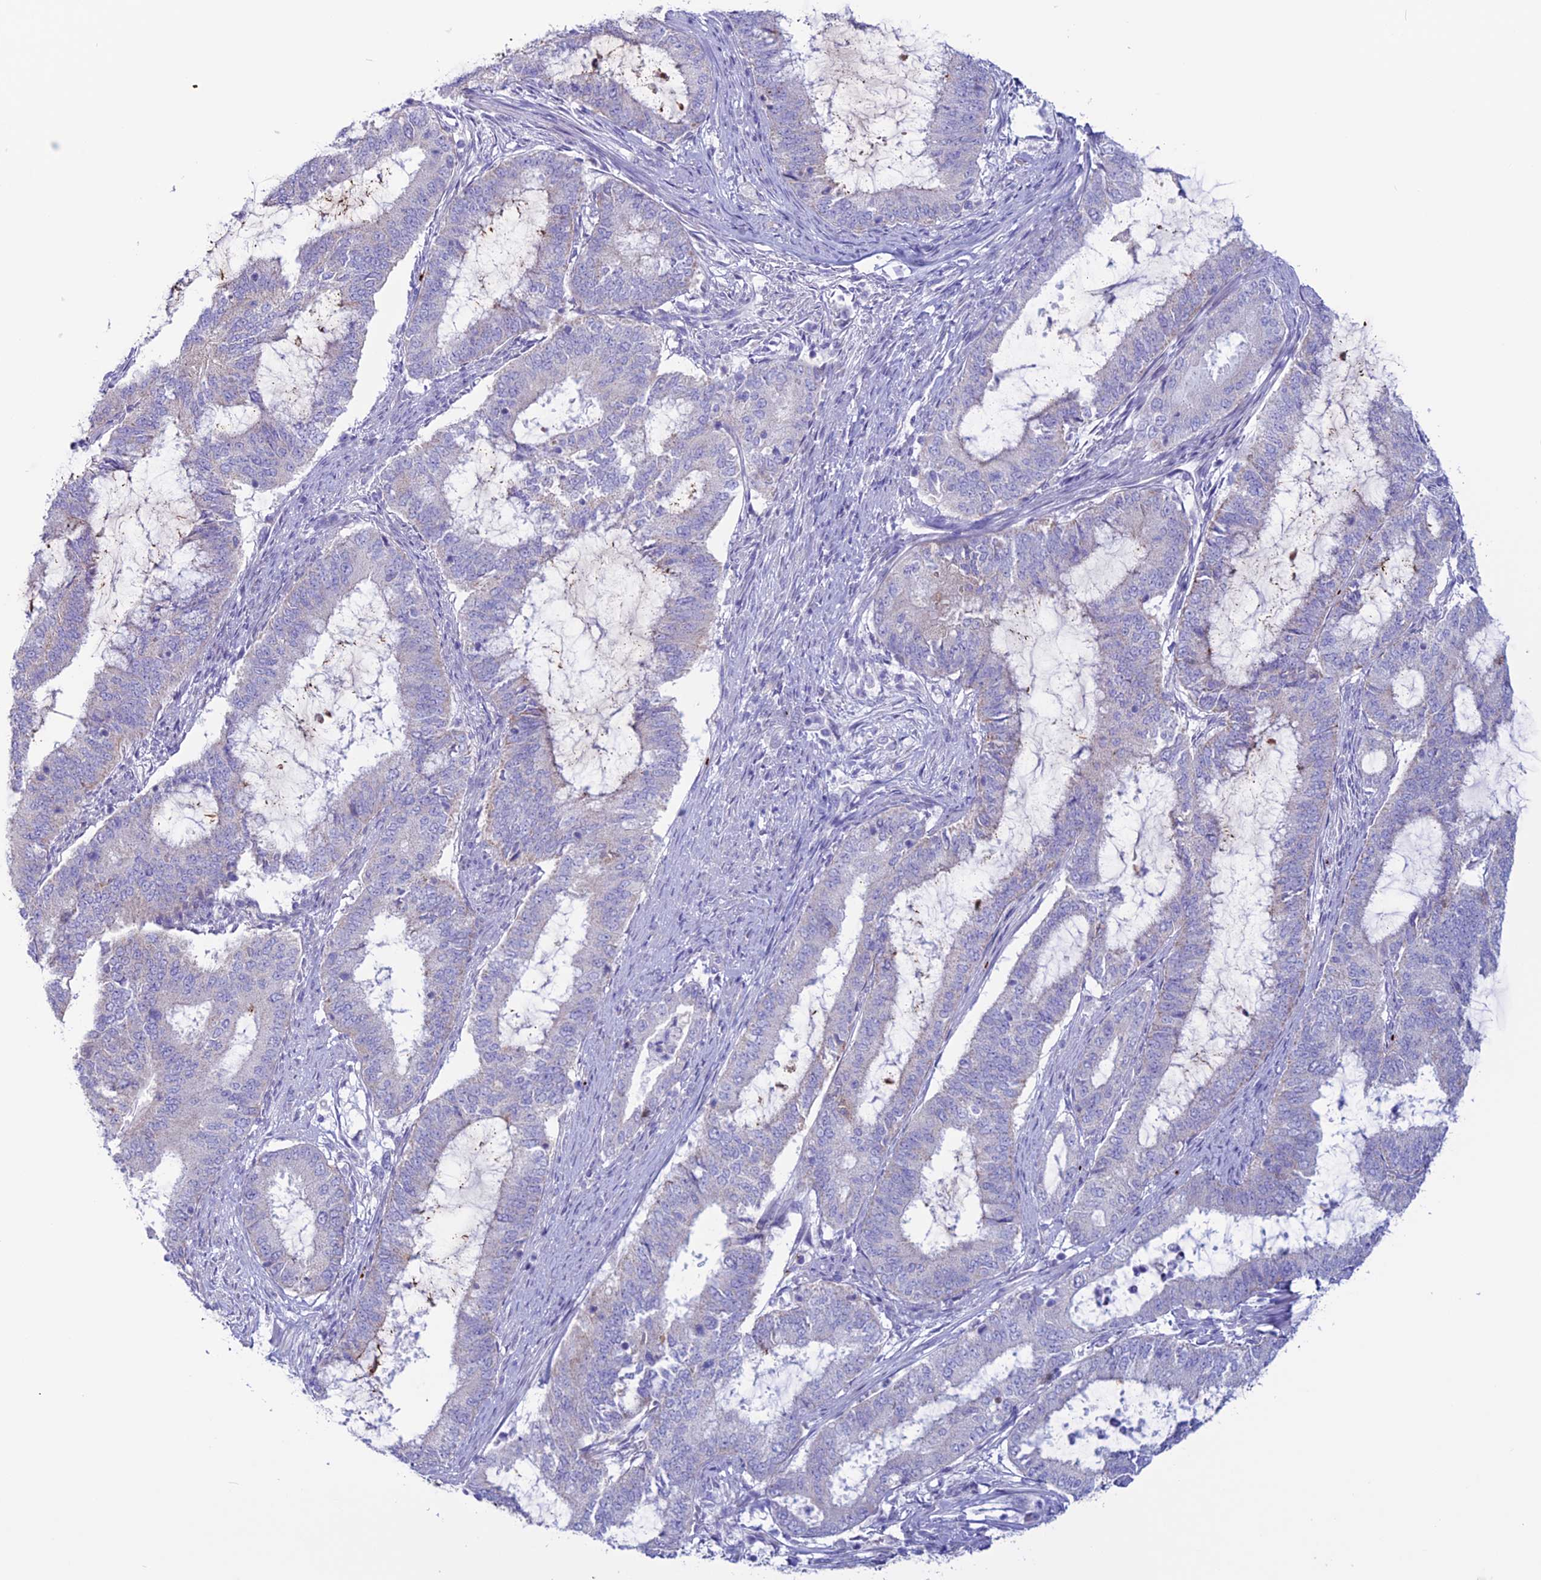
{"staining": {"intensity": "negative", "quantity": "none", "location": "none"}, "tissue": "endometrial cancer", "cell_type": "Tumor cells", "image_type": "cancer", "snomed": [{"axis": "morphology", "description": "Adenocarcinoma, NOS"}, {"axis": "topography", "description": "Endometrium"}], "caption": "Protein analysis of endometrial cancer (adenocarcinoma) shows no significant staining in tumor cells. The staining is performed using DAB brown chromogen with nuclei counter-stained in using hematoxylin.", "gene": "C21orf140", "patient": {"sex": "female", "age": 51}}